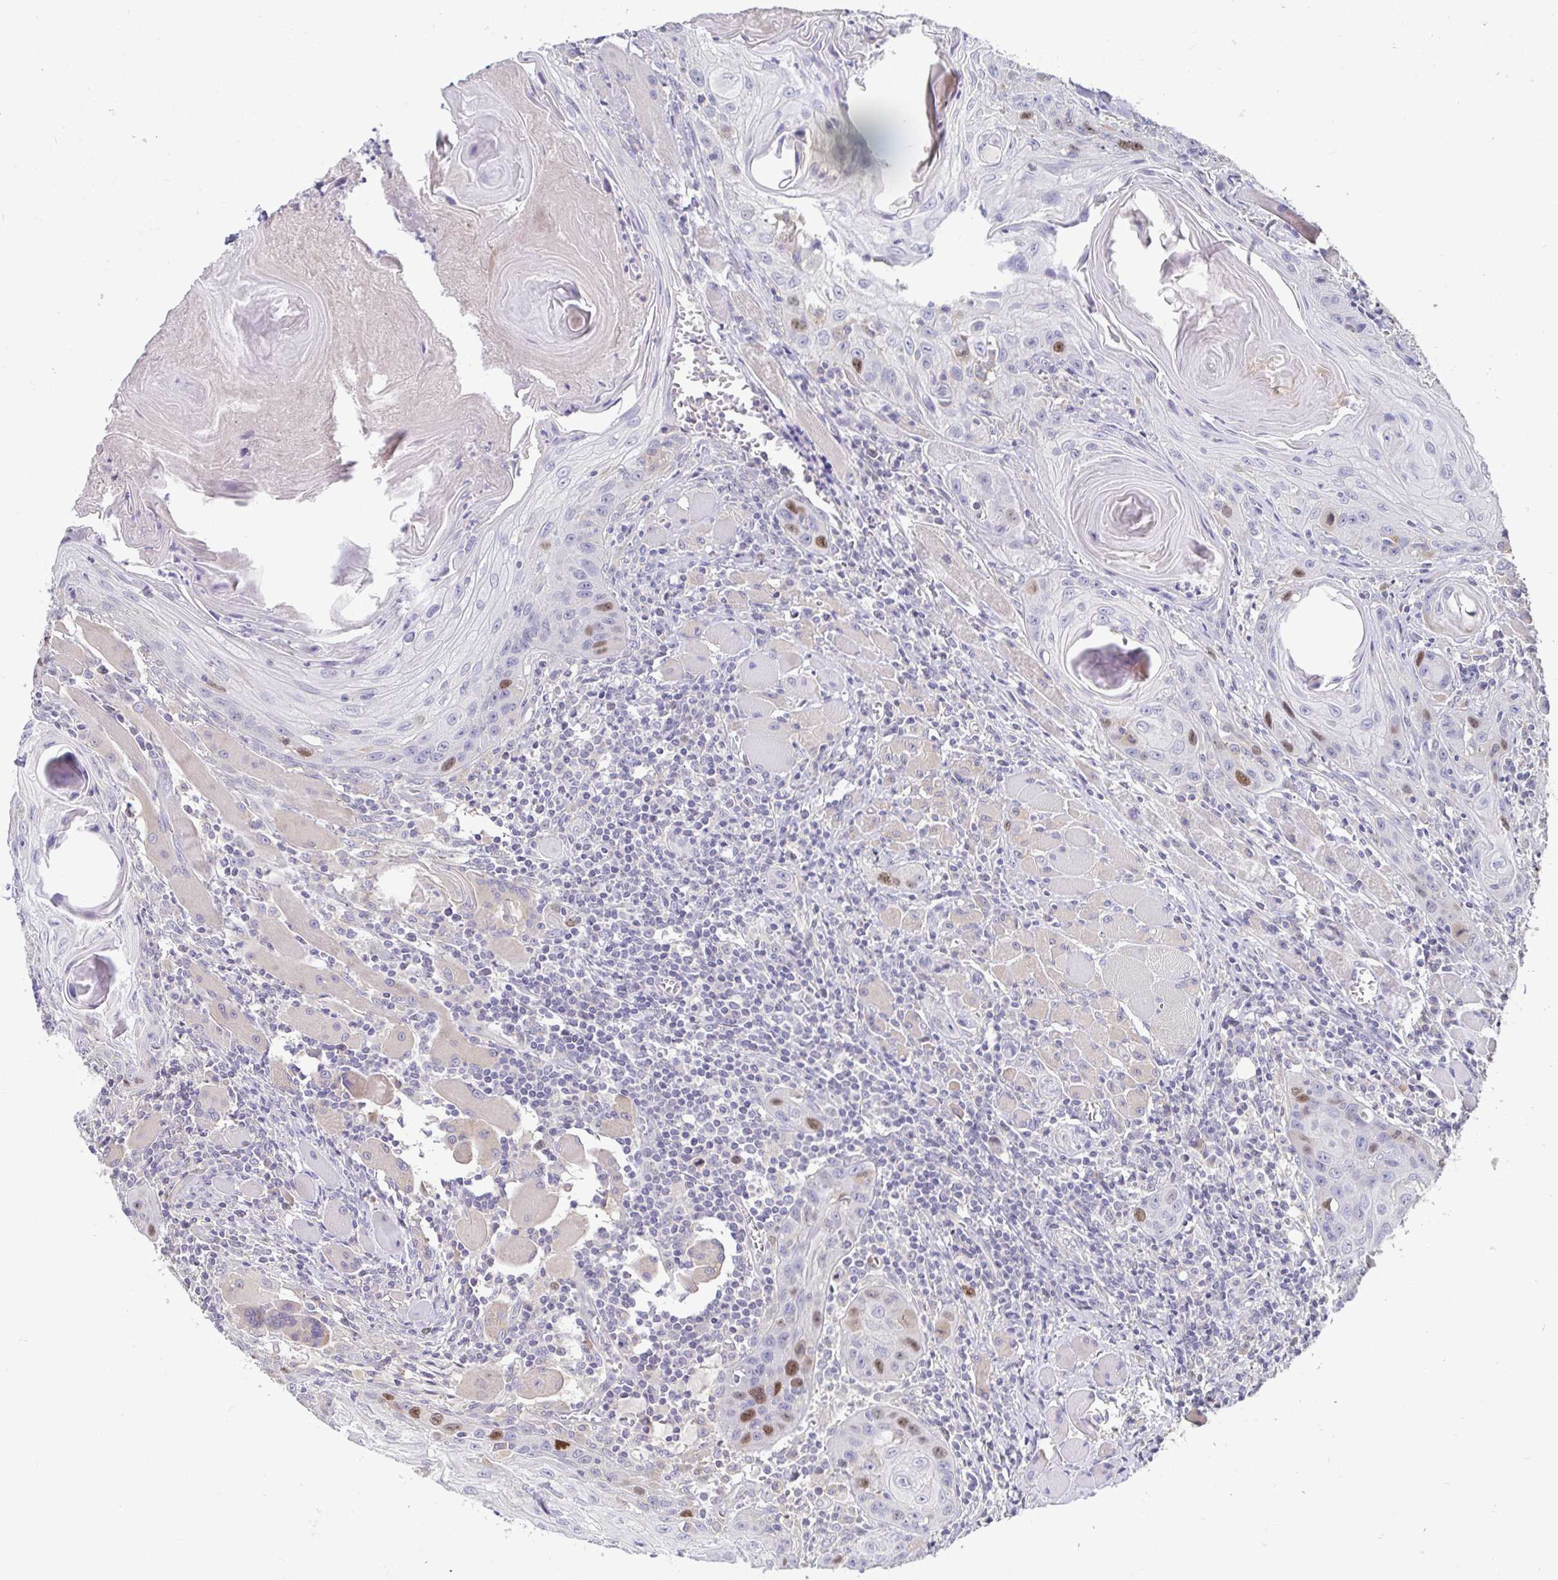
{"staining": {"intensity": "moderate", "quantity": "<25%", "location": "nuclear"}, "tissue": "head and neck cancer", "cell_type": "Tumor cells", "image_type": "cancer", "snomed": [{"axis": "morphology", "description": "Squamous cell carcinoma, NOS"}, {"axis": "topography", "description": "Oral tissue"}, {"axis": "topography", "description": "Head-Neck"}], "caption": "A histopathology image showing moderate nuclear expression in approximately <25% of tumor cells in squamous cell carcinoma (head and neck), as visualized by brown immunohistochemical staining.", "gene": "ANLN", "patient": {"sex": "male", "age": 58}}